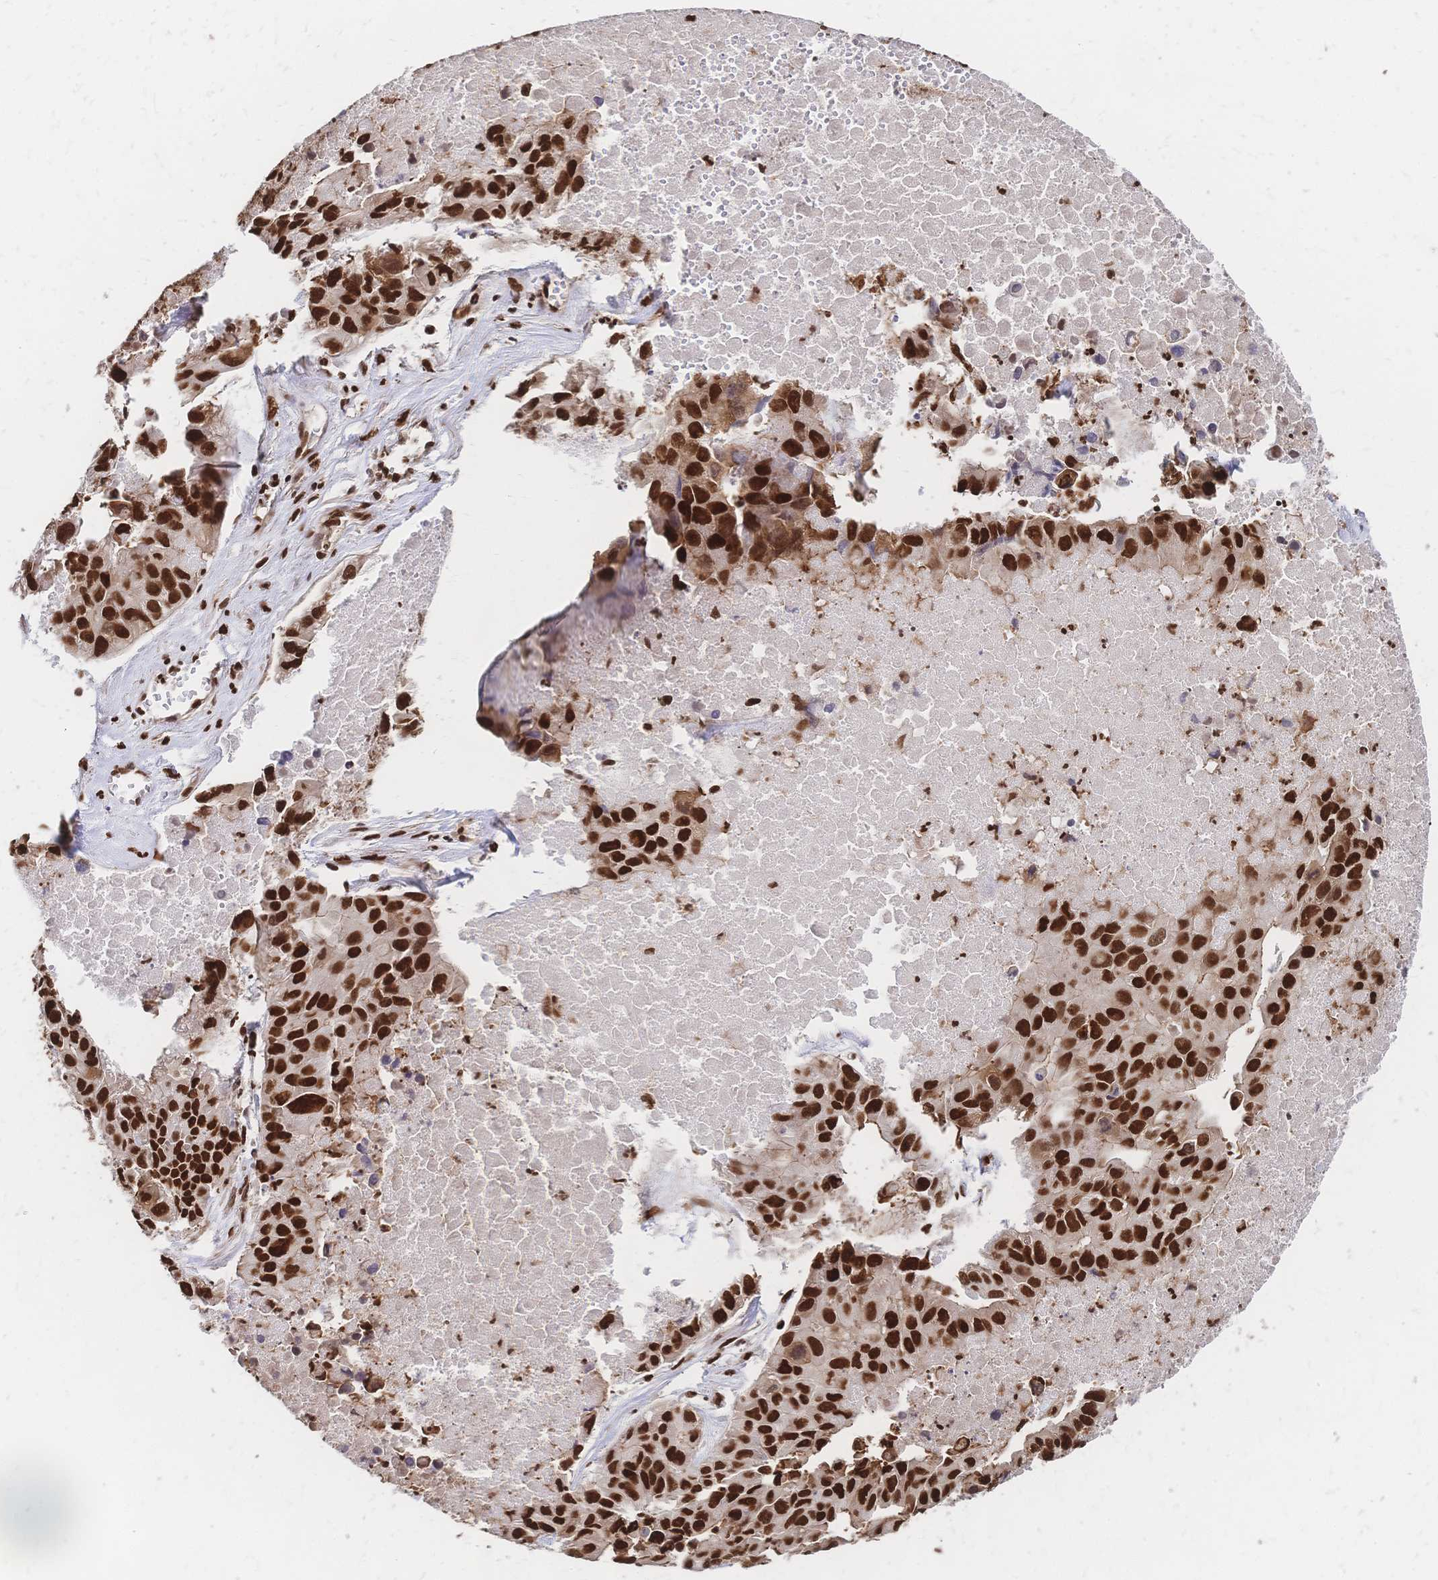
{"staining": {"intensity": "strong", "quantity": ">75%", "location": "nuclear"}, "tissue": "lung cancer", "cell_type": "Tumor cells", "image_type": "cancer", "snomed": [{"axis": "morphology", "description": "Adenocarcinoma, NOS"}, {"axis": "topography", "description": "Lymph node"}, {"axis": "topography", "description": "Lung"}], "caption": "Approximately >75% of tumor cells in lung cancer exhibit strong nuclear protein expression as visualized by brown immunohistochemical staining.", "gene": "HDGF", "patient": {"sex": "male", "age": 64}}